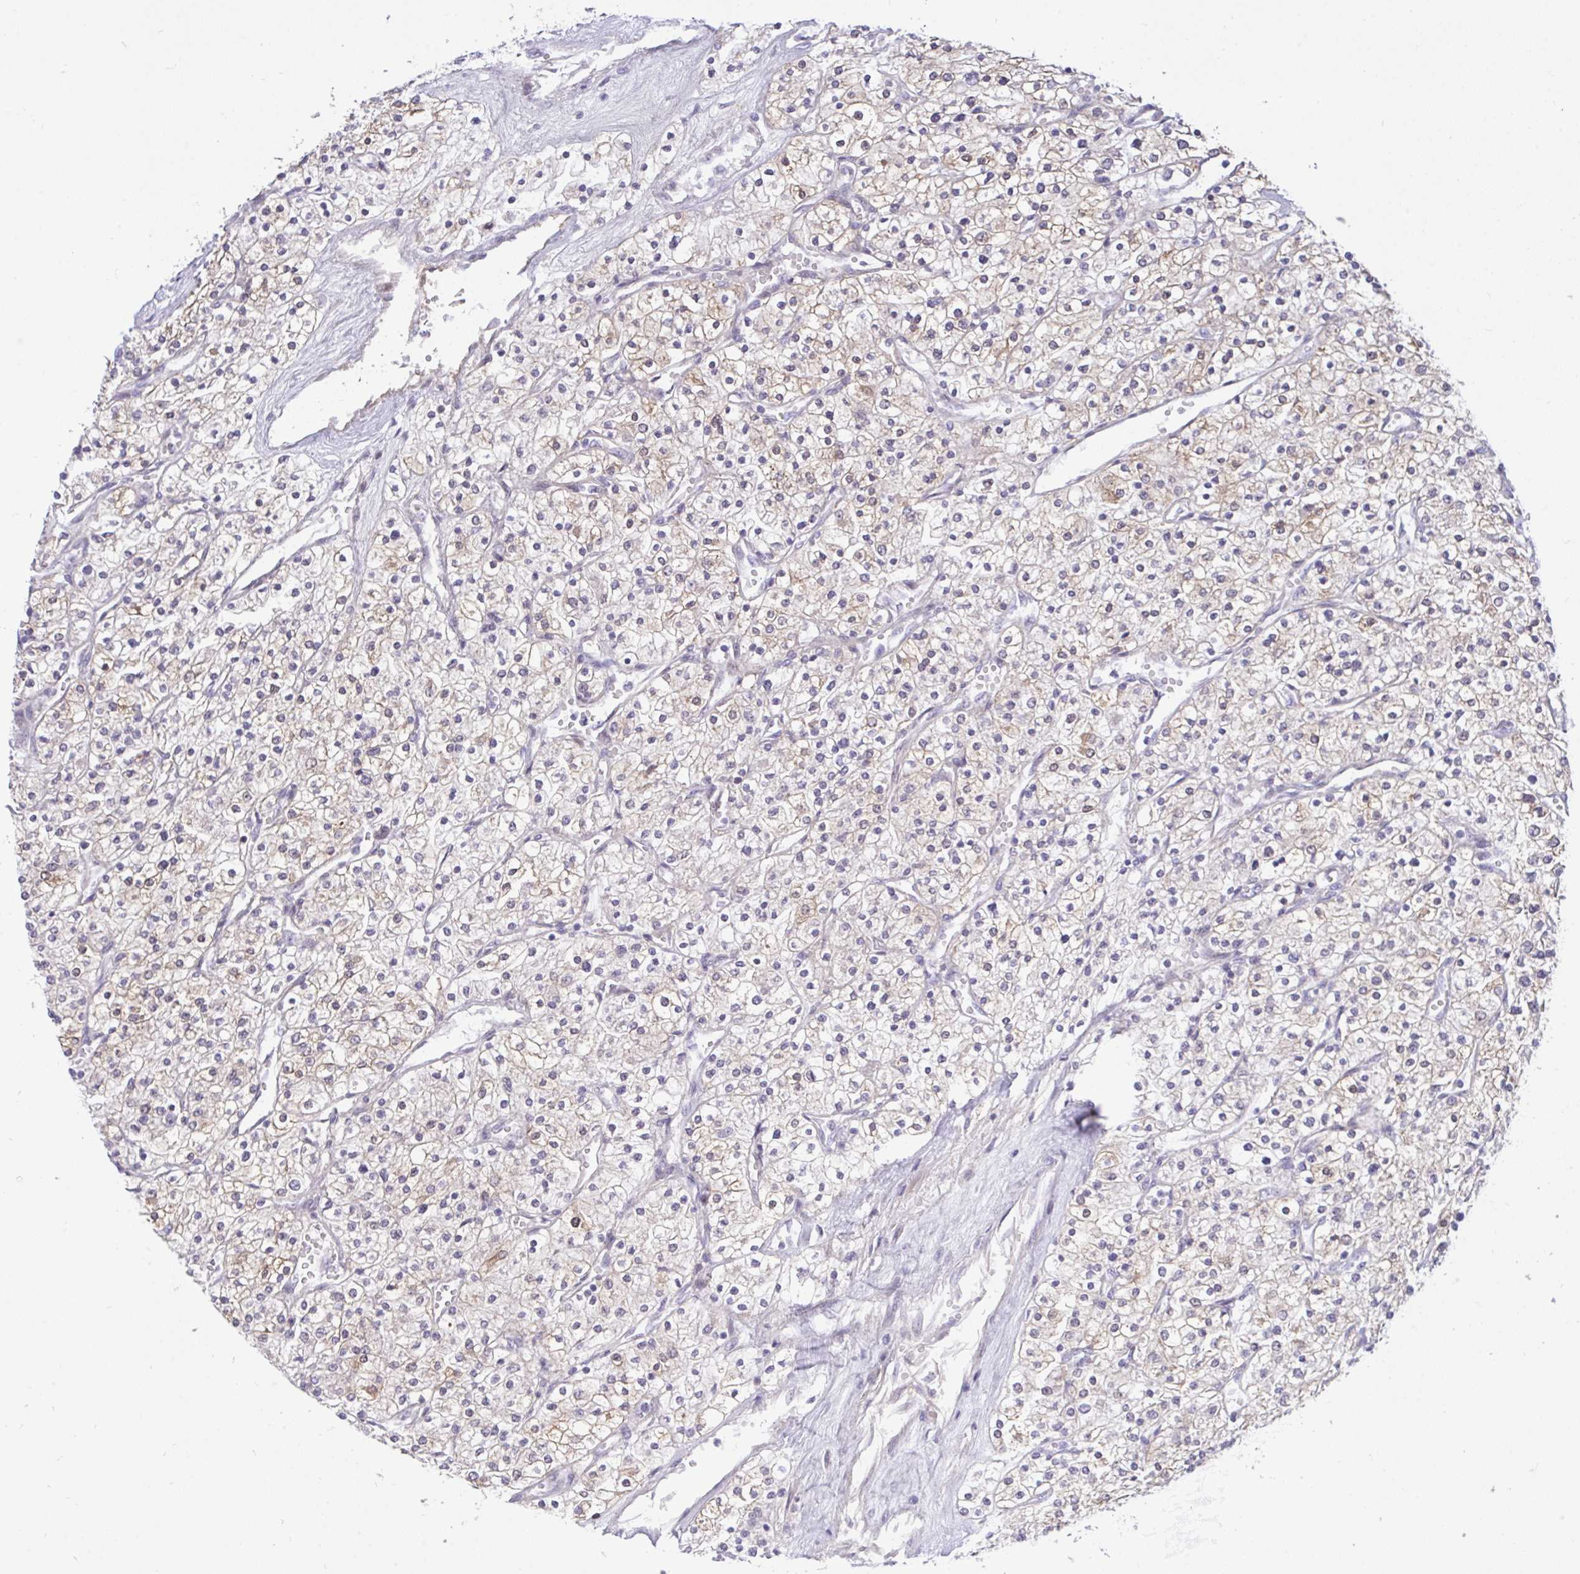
{"staining": {"intensity": "weak", "quantity": ">75%", "location": "cytoplasmic/membranous"}, "tissue": "renal cancer", "cell_type": "Tumor cells", "image_type": "cancer", "snomed": [{"axis": "morphology", "description": "Adenocarcinoma, NOS"}, {"axis": "topography", "description": "Kidney"}], "caption": "About >75% of tumor cells in human renal adenocarcinoma display weak cytoplasmic/membranous protein positivity as visualized by brown immunohistochemical staining.", "gene": "EPOP", "patient": {"sex": "male", "age": 80}}